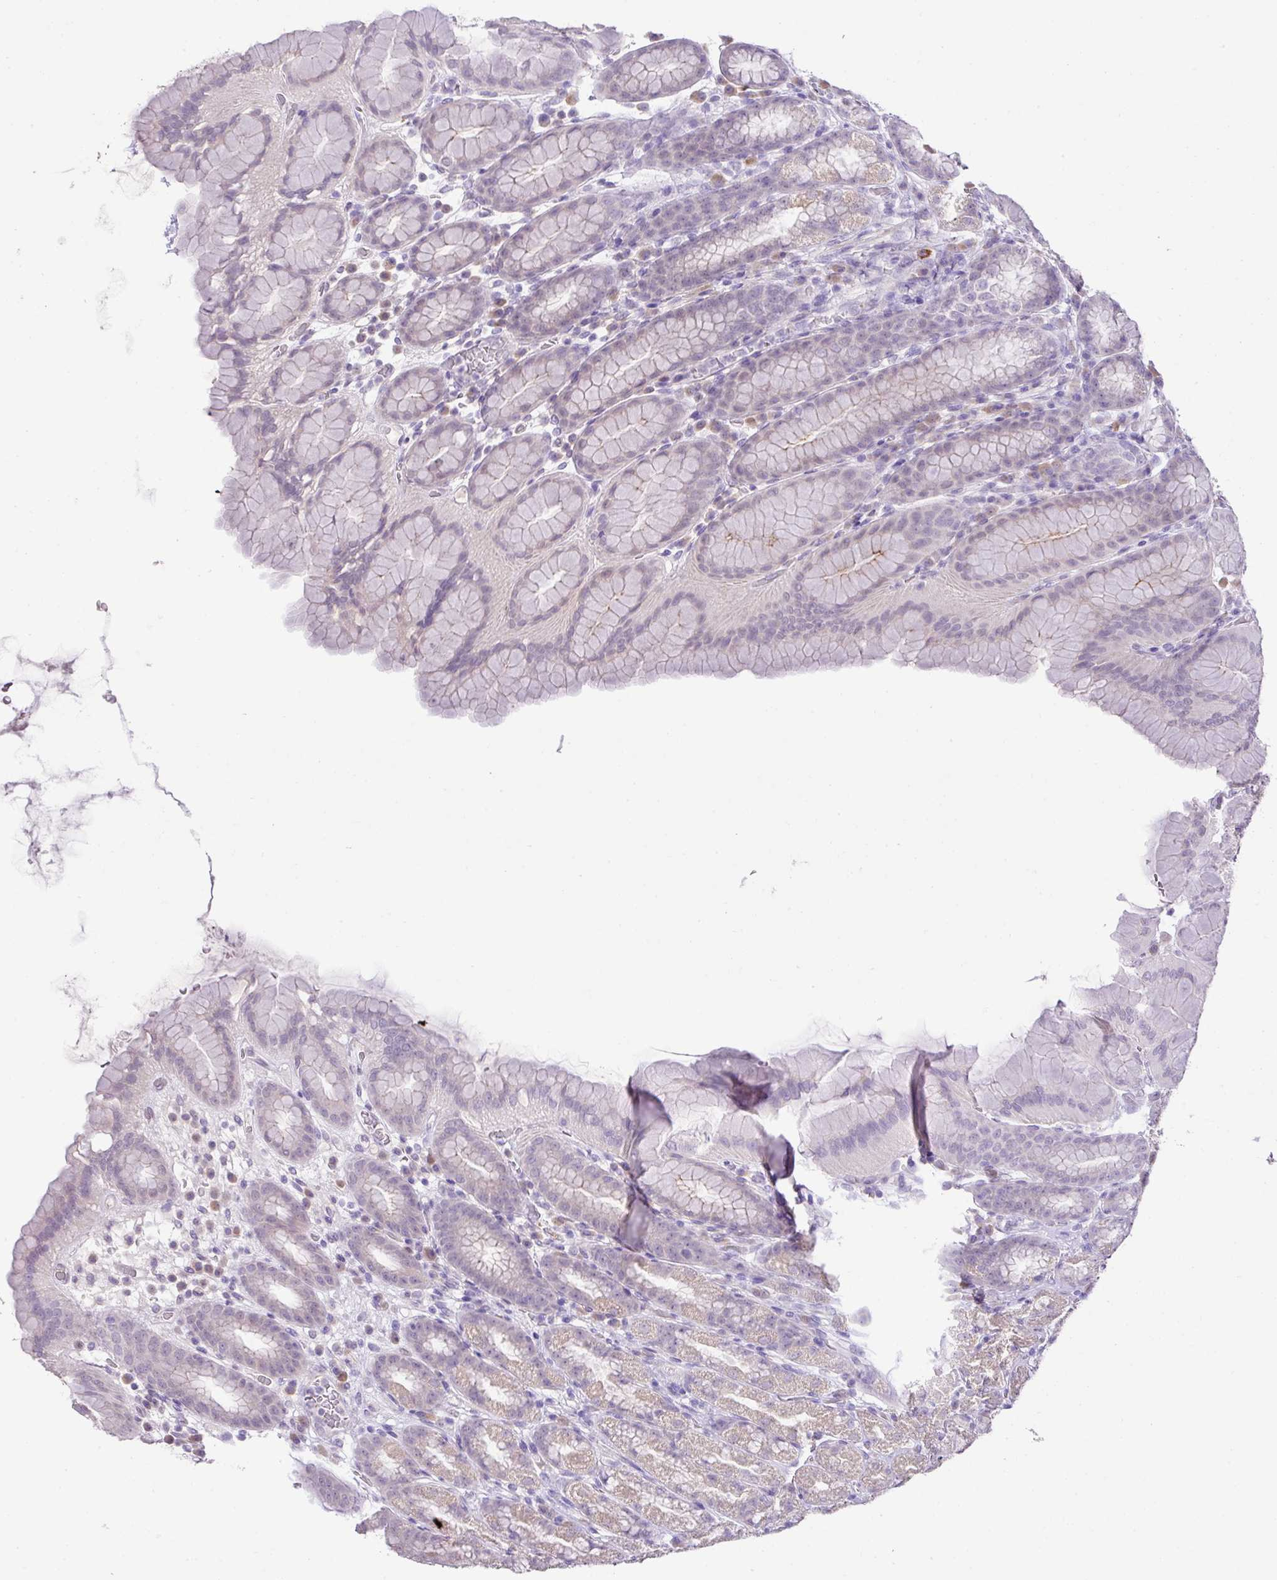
{"staining": {"intensity": "weak", "quantity": "25%-75%", "location": "cytoplasmic/membranous"}, "tissue": "stomach", "cell_type": "Glandular cells", "image_type": "normal", "snomed": [{"axis": "morphology", "description": "Normal tissue, NOS"}, {"axis": "topography", "description": "Stomach, upper"}, {"axis": "topography", "description": "Stomach"}], "caption": "Stomach stained with immunohistochemistry shows weak cytoplasmic/membranous positivity in approximately 25%-75% of glandular cells. (DAB (3,3'-diaminobenzidine) = brown stain, brightfield microscopy at high magnification).", "gene": "DIP2A", "patient": {"sex": "male", "age": 68}}